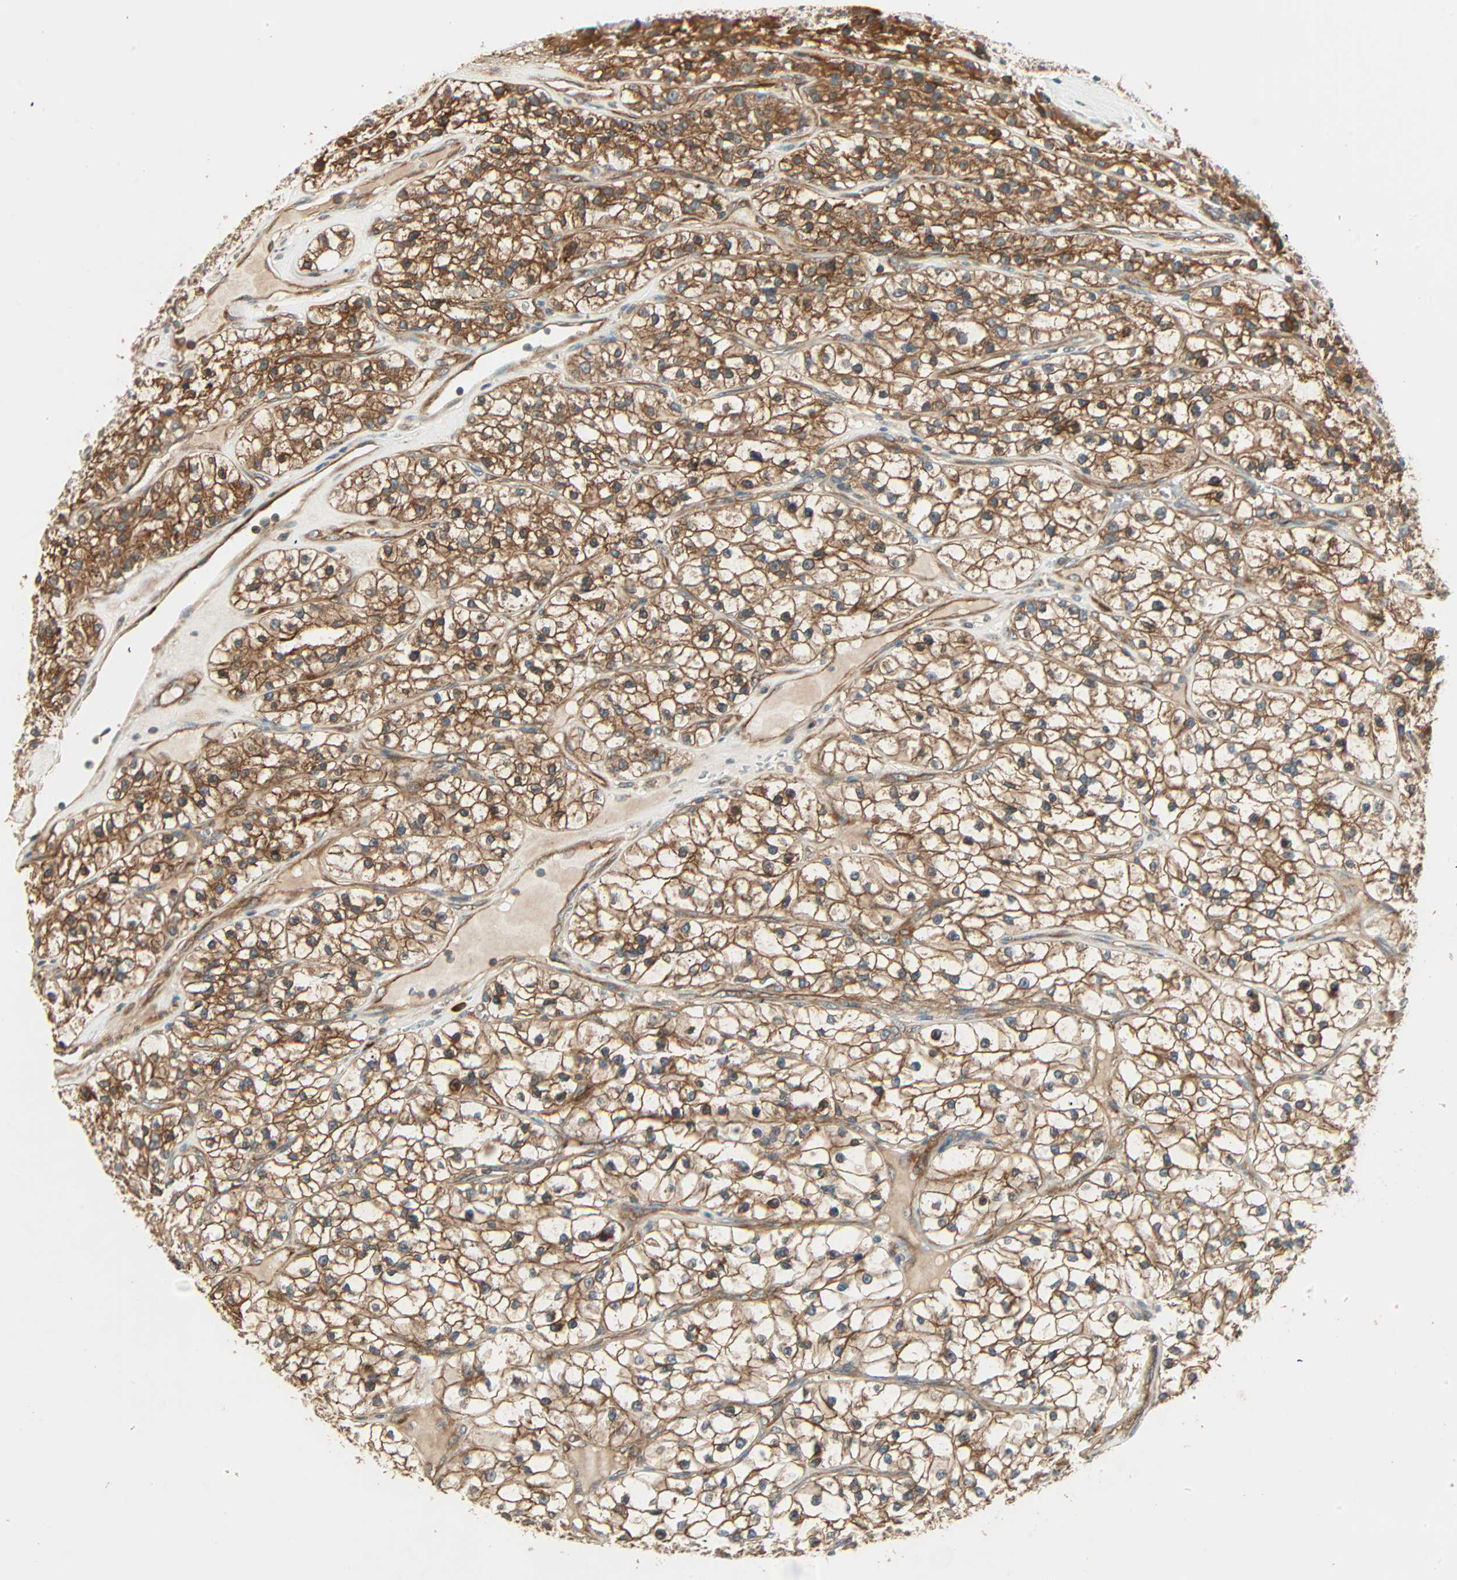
{"staining": {"intensity": "moderate", "quantity": ">75%", "location": "cytoplasmic/membranous"}, "tissue": "renal cancer", "cell_type": "Tumor cells", "image_type": "cancer", "snomed": [{"axis": "morphology", "description": "Adenocarcinoma, NOS"}, {"axis": "topography", "description": "Kidney"}], "caption": "Brown immunohistochemical staining in renal adenocarcinoma demonstrates moderate cytoplasmic/membranous positivity in about >75% of tumor cells. (DAB (3,3'-diaminobenzidine) IHC with brightfield microscopy, high magnification).", "gene": "GALK1", "patient": {"sex": "female", "age": 57}}